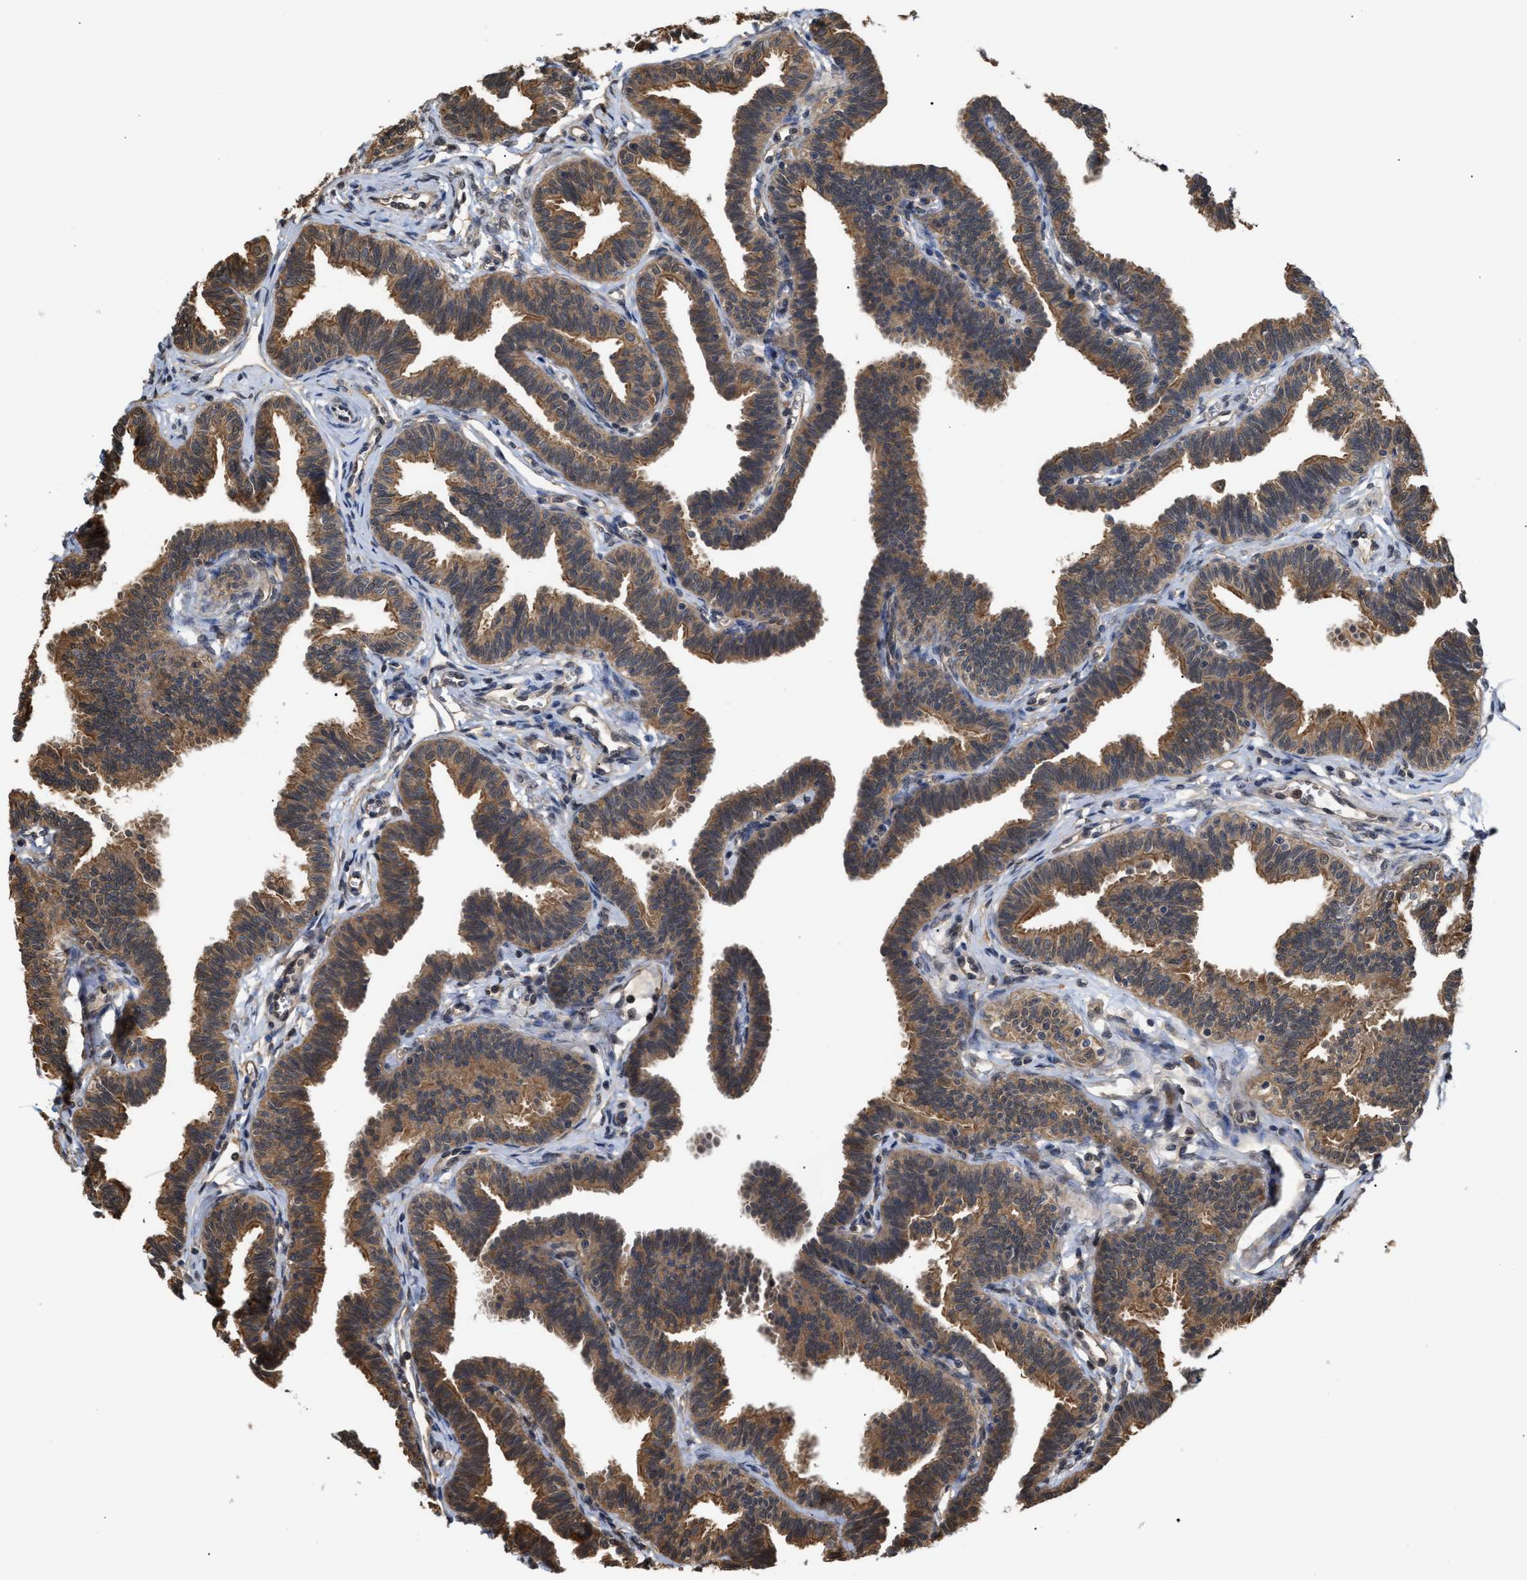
{"staining": {"intensity": "moderate", "quantity": ">75%", "location": "cytoplasmic/membranous,nuclear"}, "tissue": "fallopian tube", "cell_type": "Glandular cells", "image_type": "normal", "snomed": [{"axis": "morphology", "description": "Normal tissue, NOS"}, {"axis": "topography", "description": "Fallopian tube"}, {"axis": "topography", "description": "Ovary"}], "caption": "An image of human fallopian tube stained for a protein displays moderate cytoplasmic/membranous,nuclear brown staining in glandular cells. (DAB IHC, brown staining for protein, blue staining for nuclei).", "gene": "SCAI", "patient": {"sex": "female", "age": 23}}